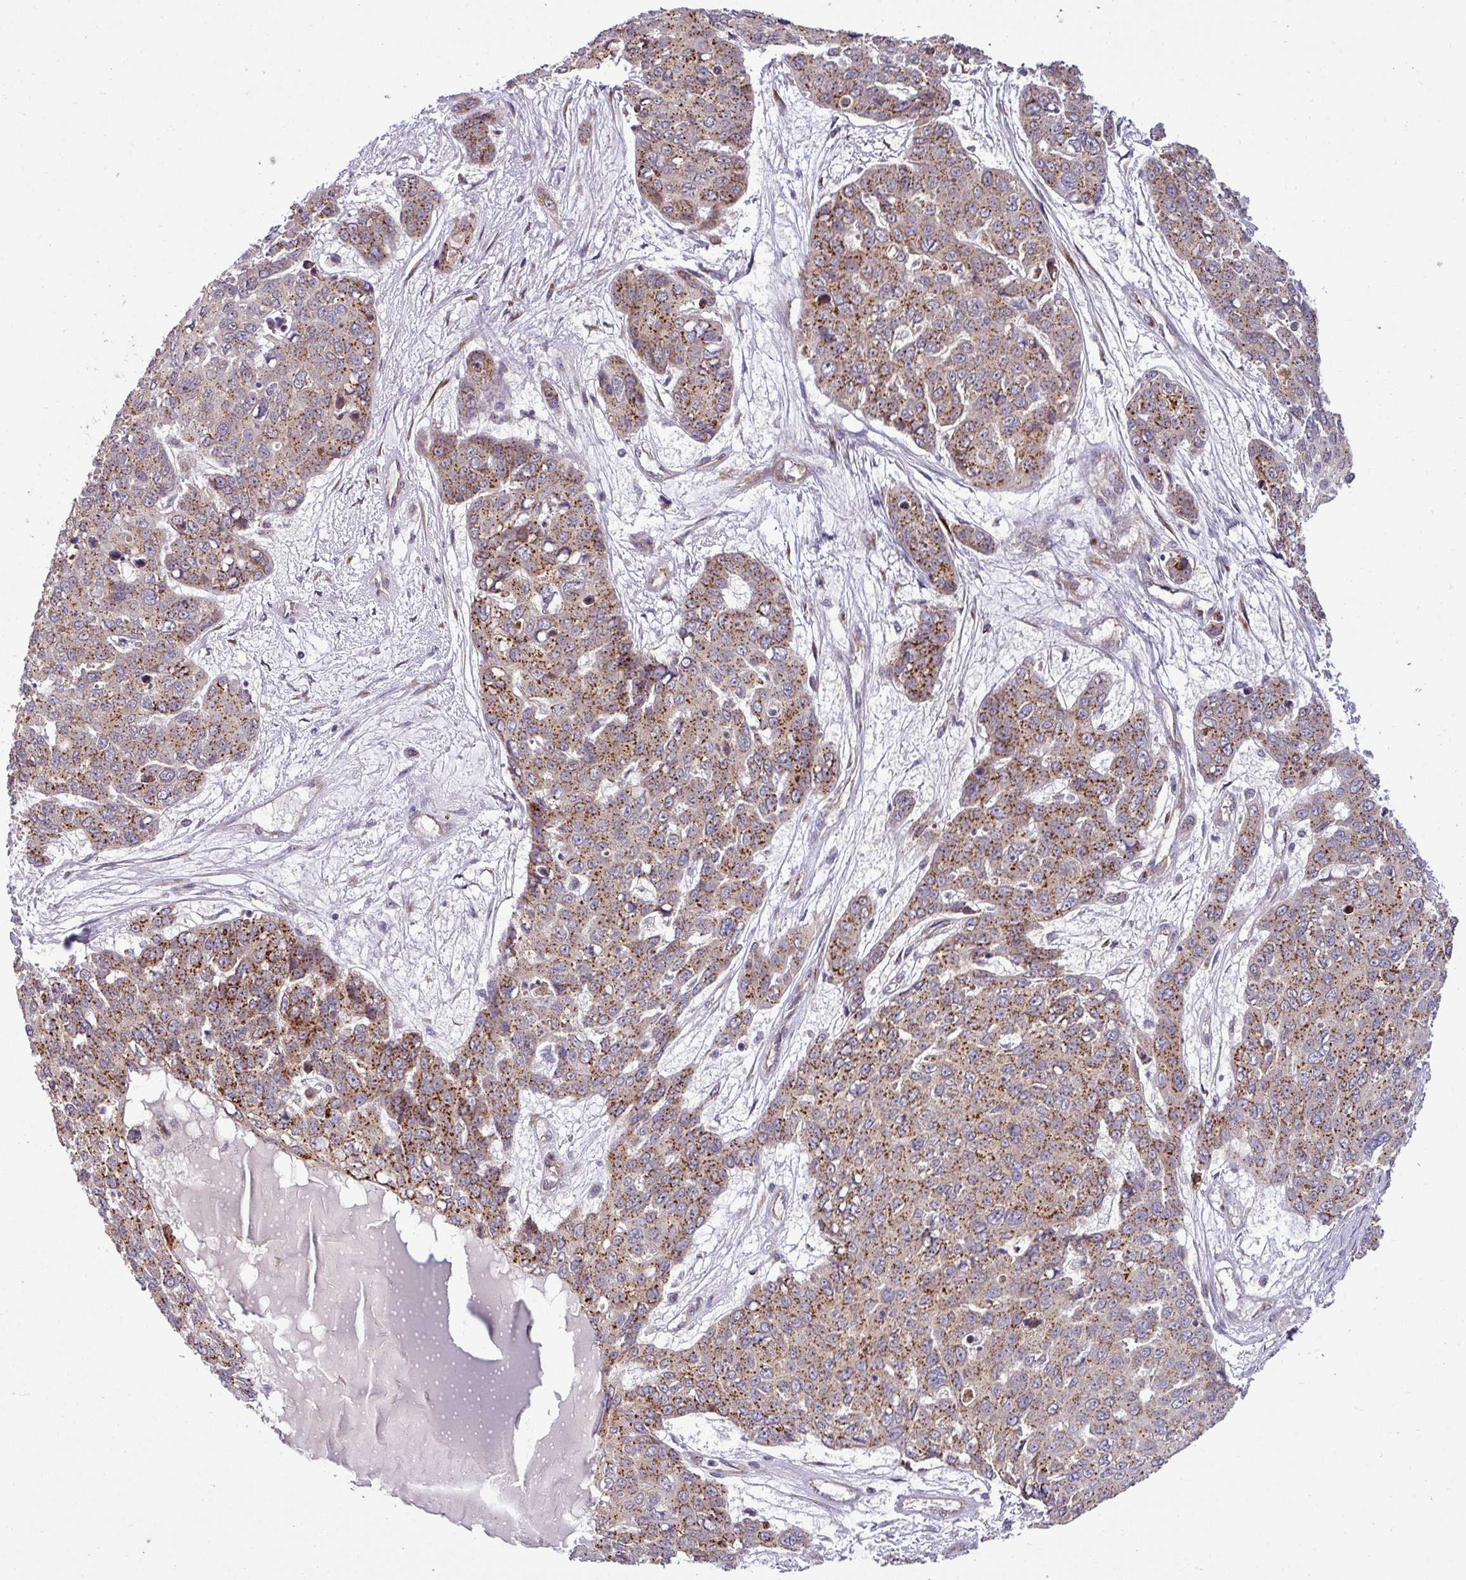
{"staining": {"intensity": "strong", "quantity": ">75%", "location": "cytoplasmic/membranous"}, "tissue": "skin cancer", "cell_type": "Tumor cells", "image_type": "cancer", "snomed": [{"axis": "morphology", "description": "Squamous cell carcinoma, NOS"}, {"axis": "topography", "description": "Skin"}], "caption": "Skin squamous cell carcinoma stained with immunohistochemistry shows strong cytoplasmic/membranous positivity in about >75% of tumor cells.", "gene": "TIMMDC1", "patient": {"sex": "male", "age": 71}}